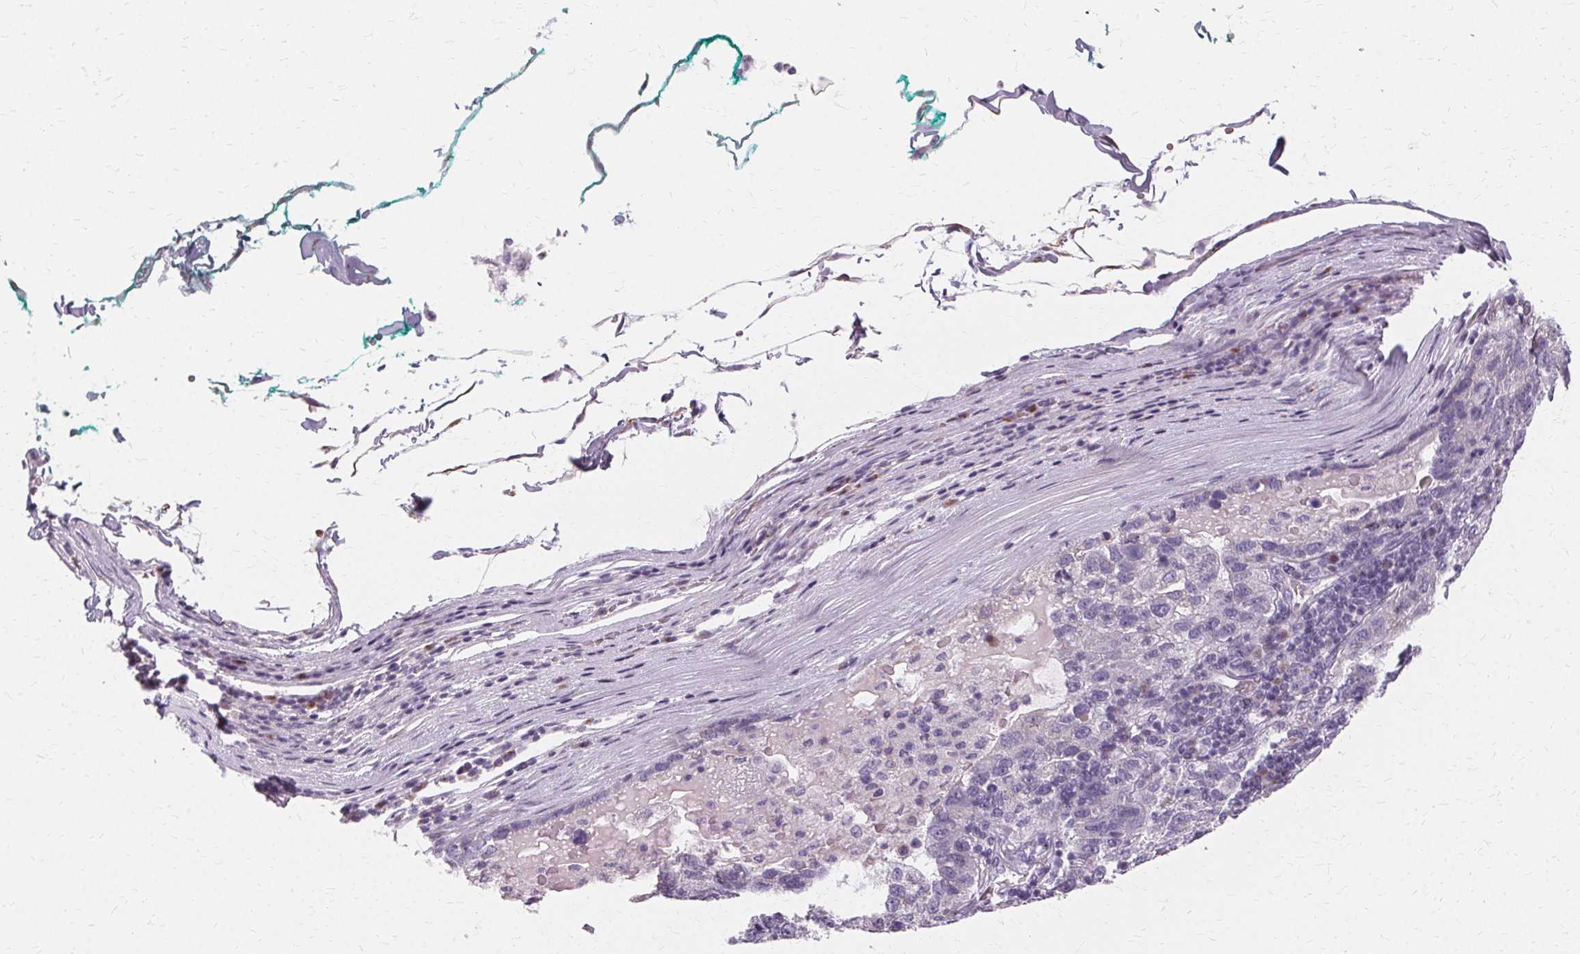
{"staining": {"intensity": "negative", "quantity": "none", "location": "none"}, "tissue": "pancreatic cancer", "cell_type": "Tumor cells", "image_type": "cancer", "snomed": [{"axis": "morphology", "description": "Adenocarcinoma, NOS"}, {"axis": "topography", "description": "Pancreas"}], "caption": "DAB immunohistochemical staining of human pancreatic adenocarcinoma exhibits no significant positivity in tumor cells.", "gene": "FCRL3", "patient": {"sex": "female", "age": 61}}